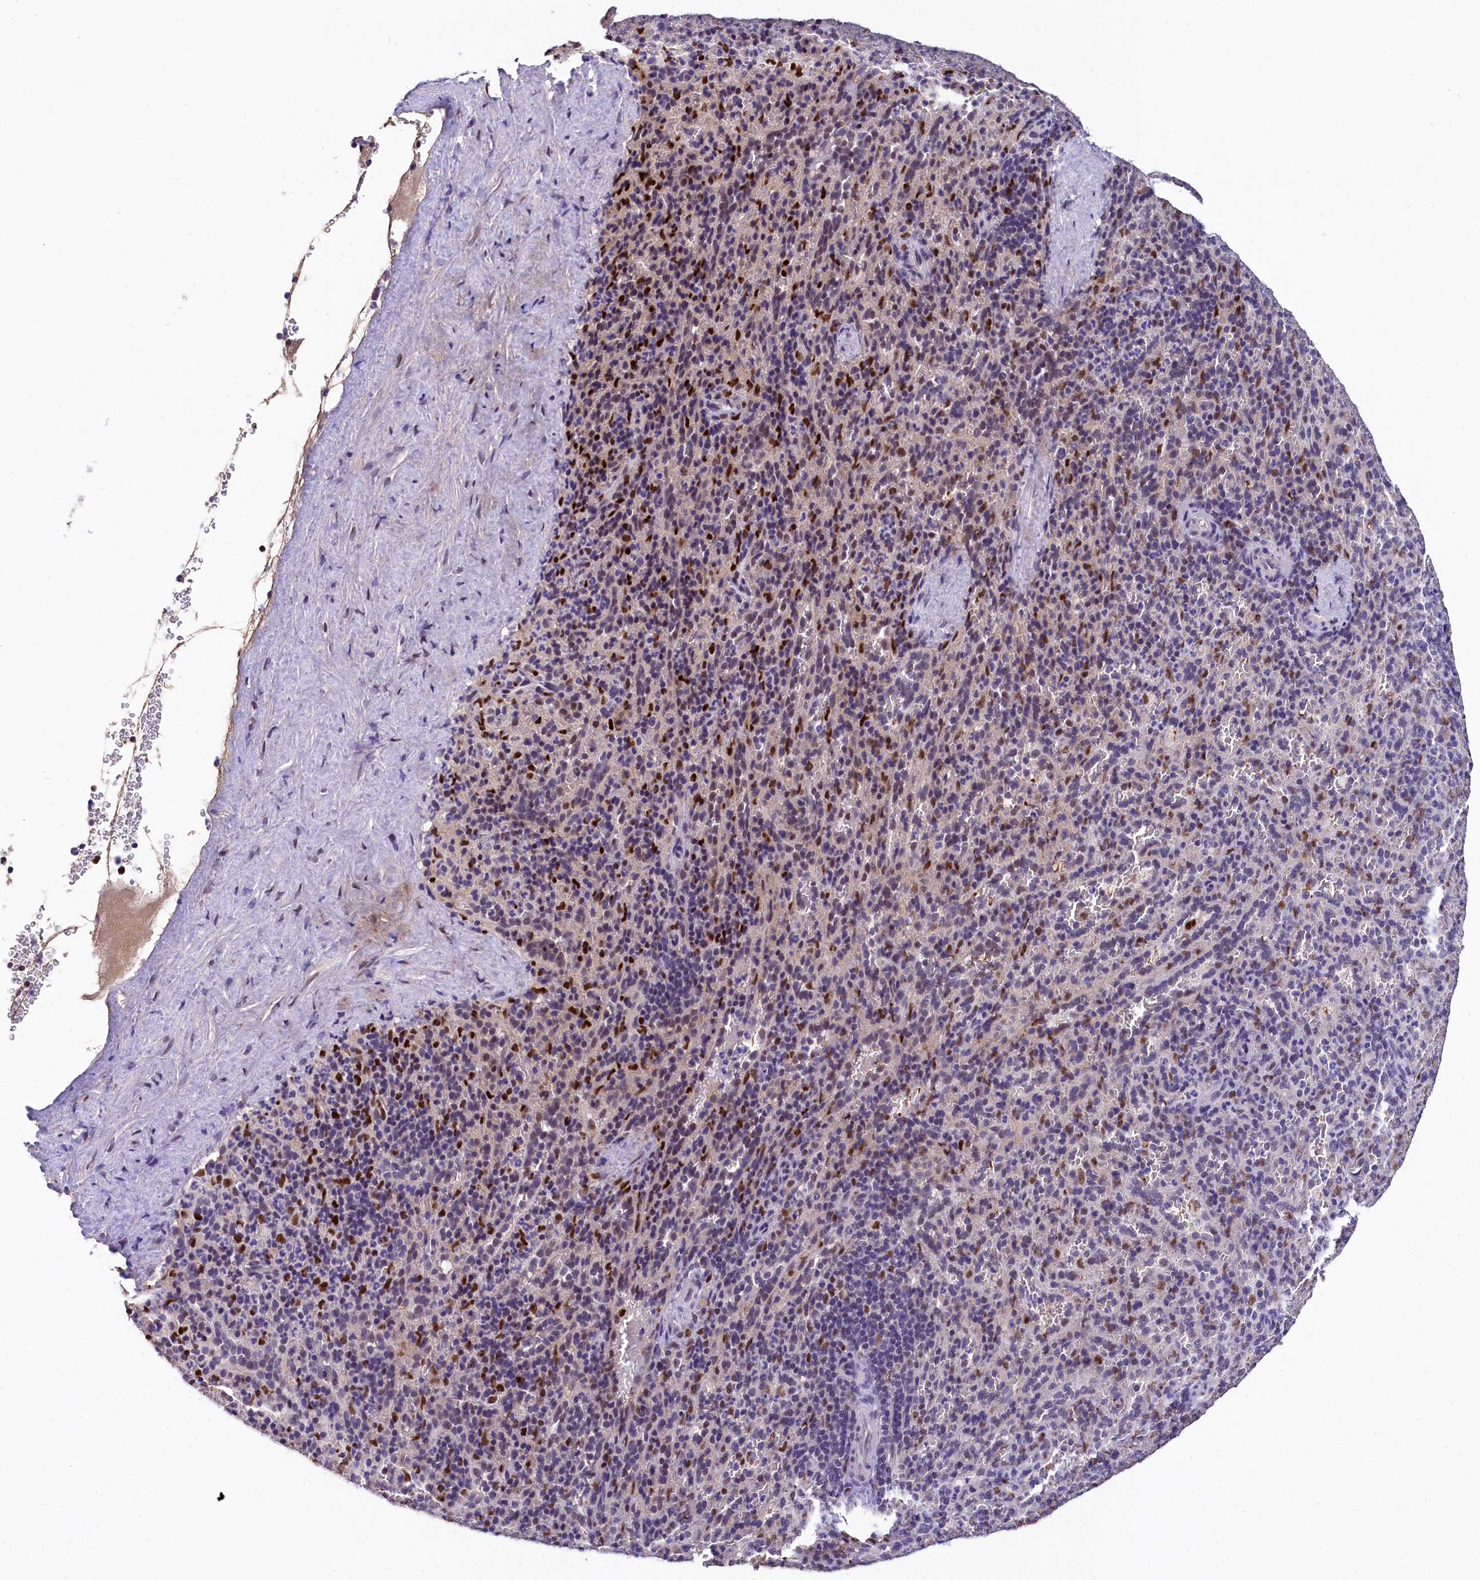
{"staining": {"intensity": "strong", "quantity": "<25%", "location": "nuclear"}, "tissue": "spleen", "cell_type": "Cells in red pulp", "image_type": "normal", "snomed": [{"axis": "morphology", "description": "Normal tissue, NOS"}, {"axis": "topography", "description": "Spleen"}], "caption": "Brown immunohistochemical staining in unremarkable spleen demonstrates strong nuclear expression in about <25% of cells in red pulp.", "gene": "HECTD4", "patient": {"sex": "female", "age": 21}}